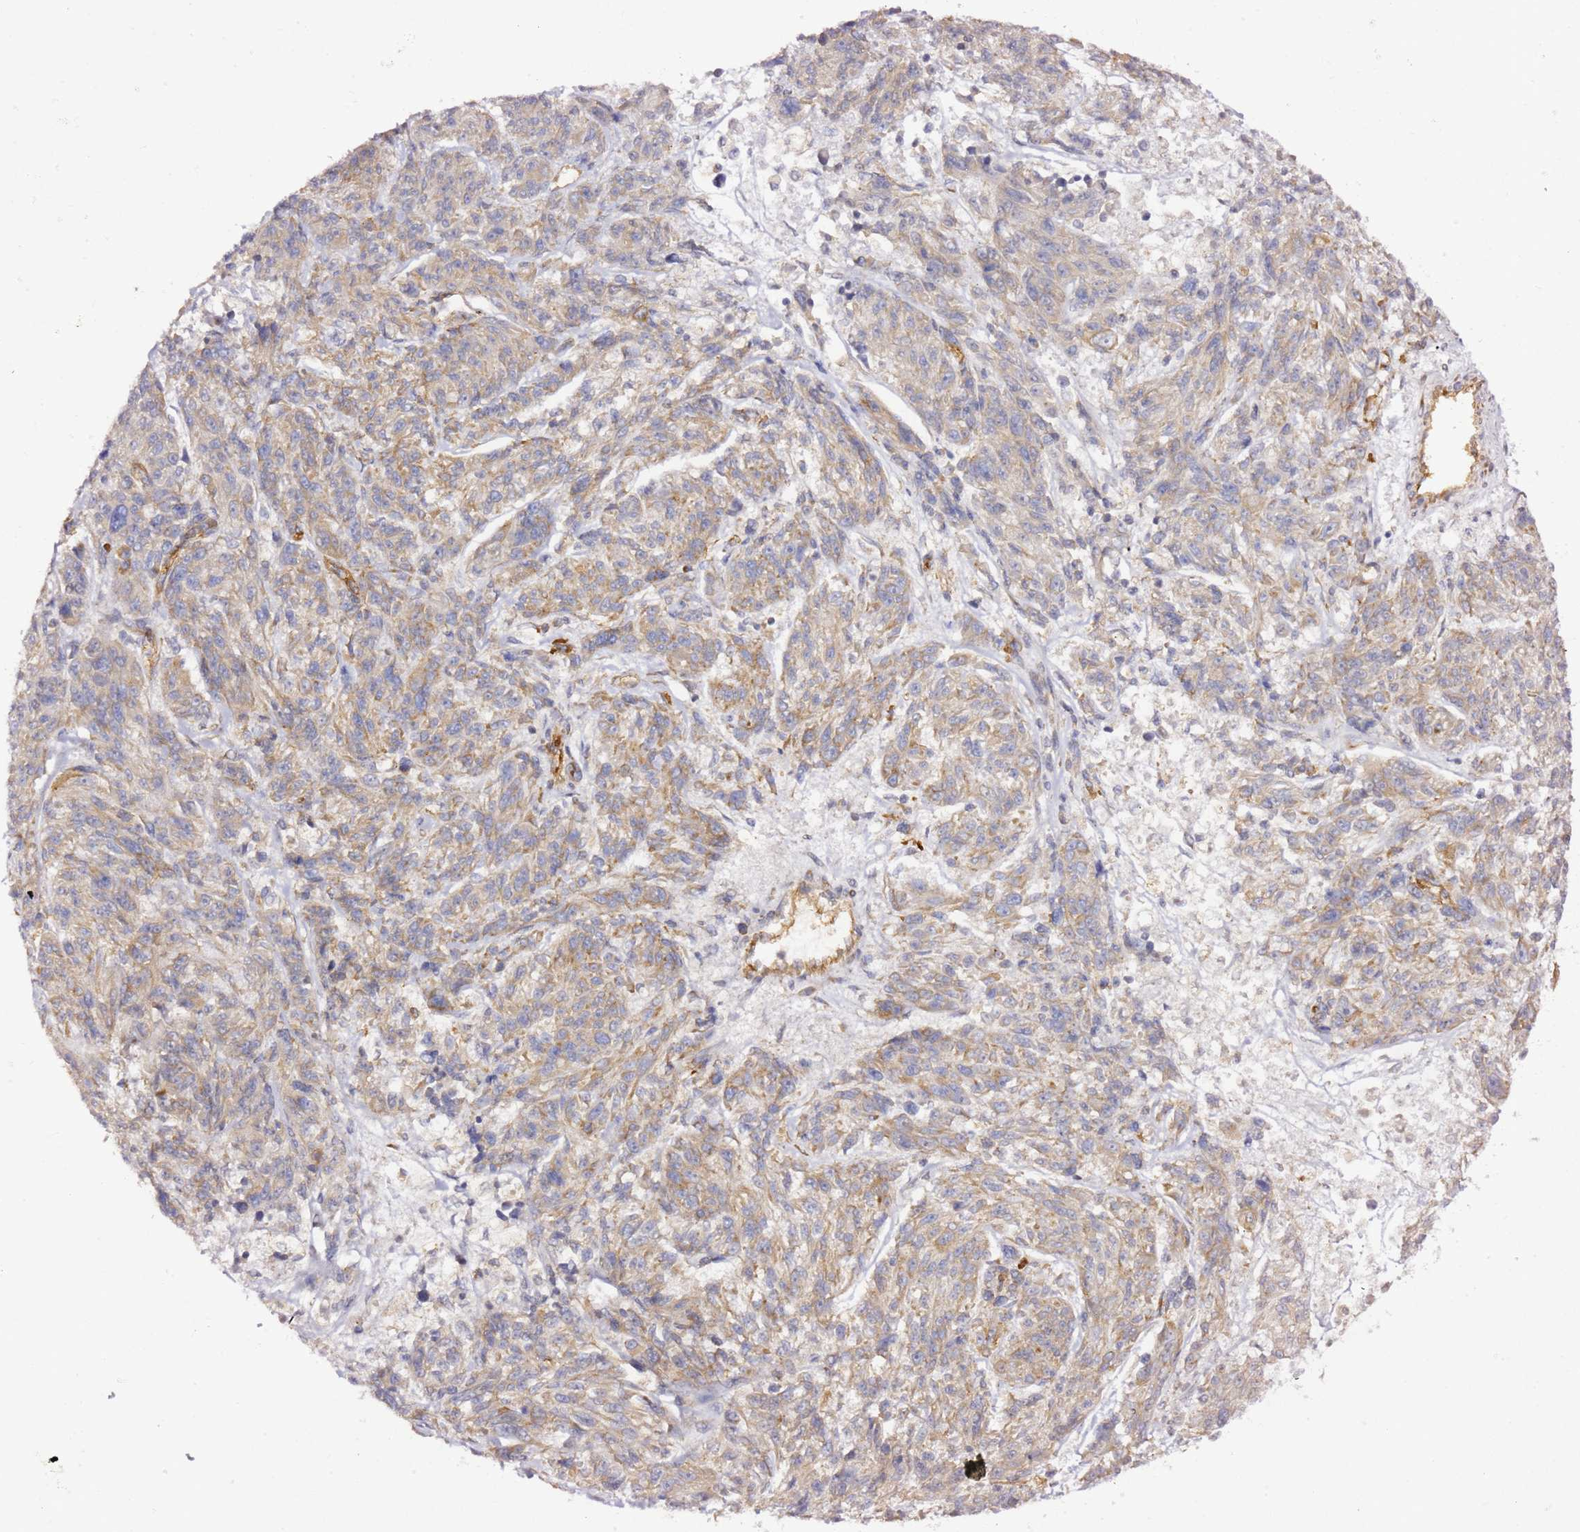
{"staining": {"intensity": "weak", "quantity": "25%-75%", "location": "cytoplasmic/membranous"}, "tissue": "melanoma", "cell_type": "Tumor cells", "image_type": "cancer", "snomed": [{"axis": "morphology", "description": "Malignant melanoma, NOS"}, {"axis": "topography", "description": "Skin"}], "caption": "IHC image of neoplastic tissue: malignant melanoma stained using IHC reveals low levels of weak protein expression localized specifically in the cytoplasmic/membranous of tumor cells, appearing as a cytoplasmic/membranous brown color.", "gene": "KIF7", "patient": {"sex": "male", "age": 53}}